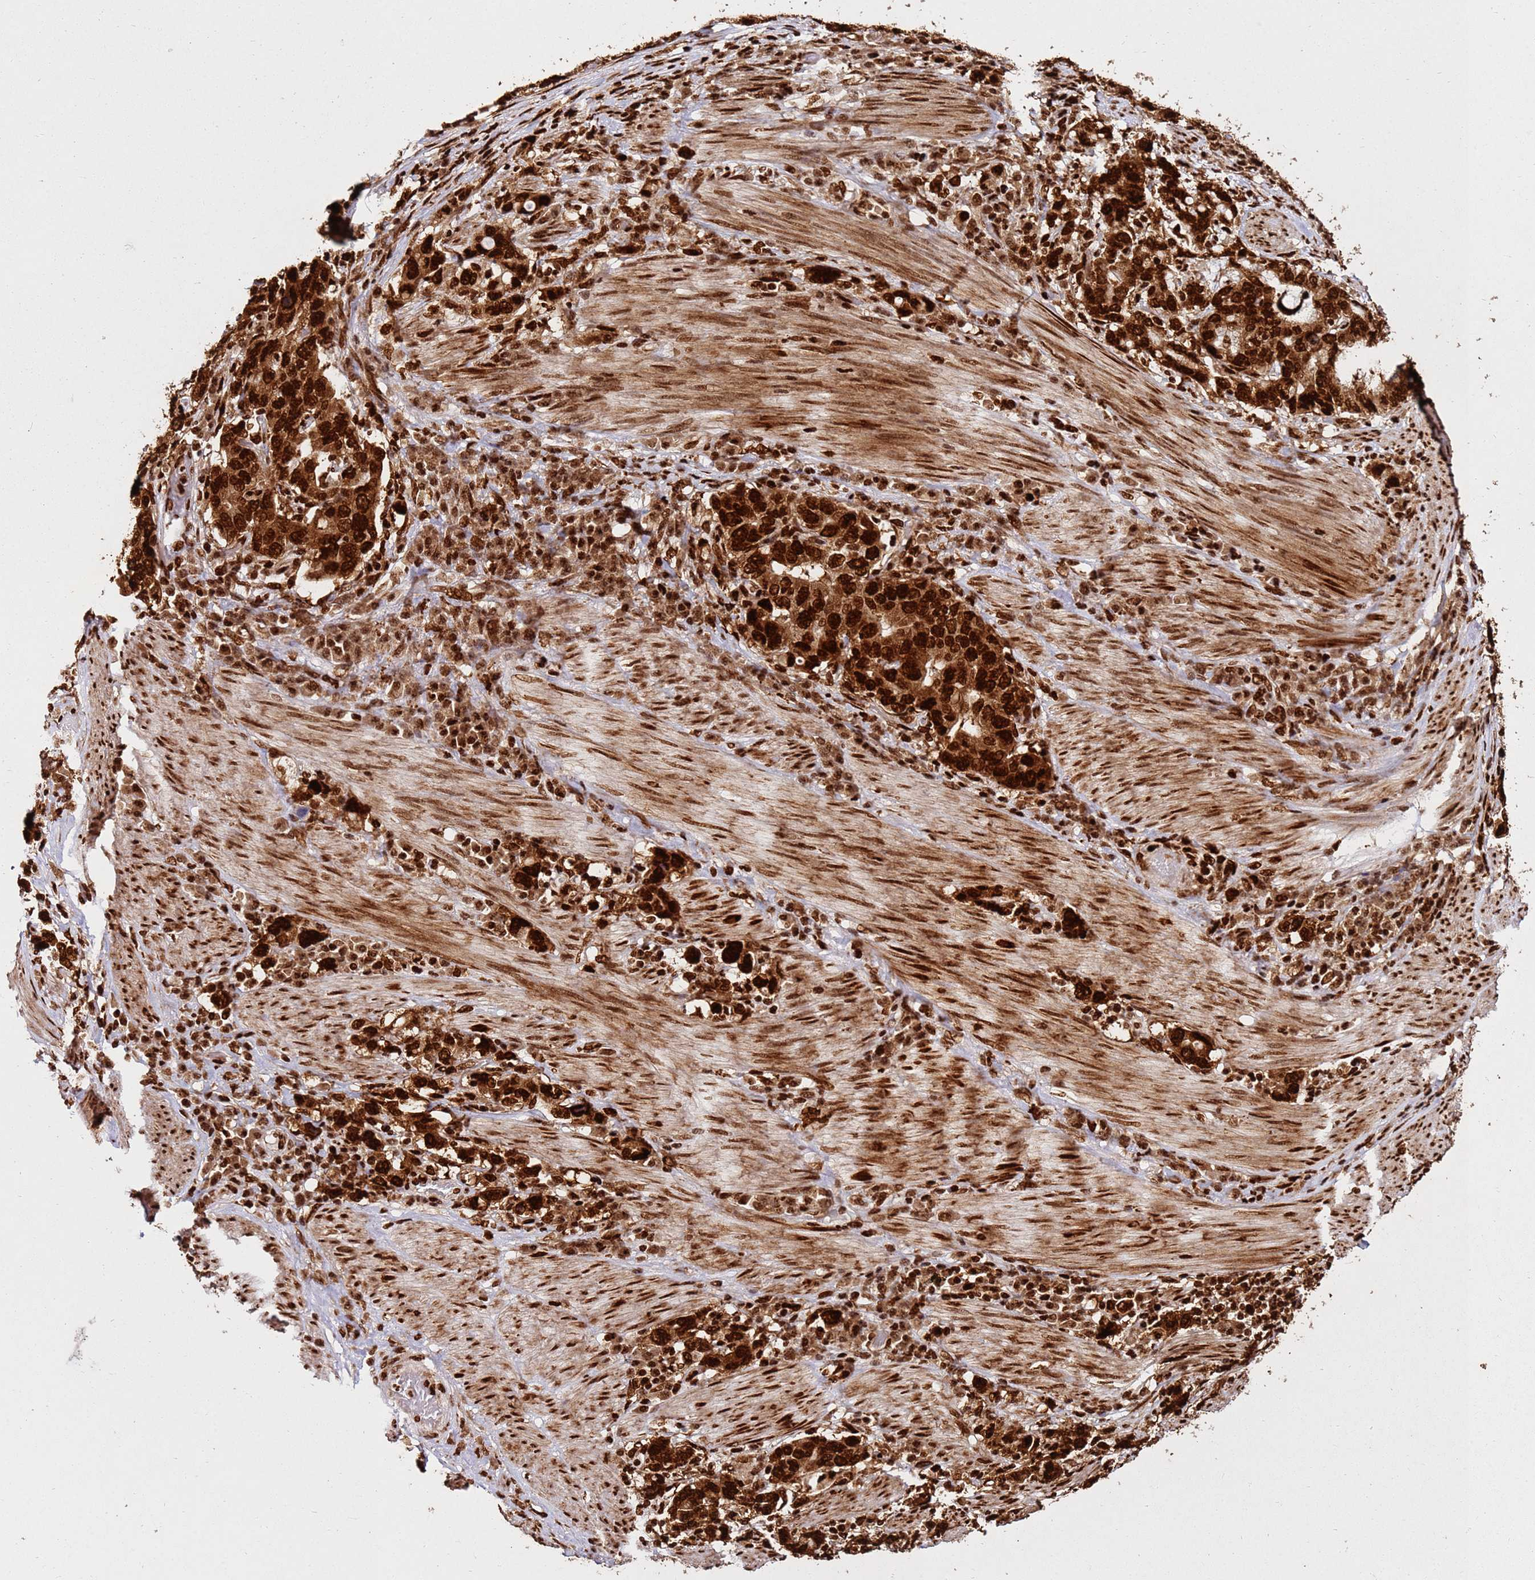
{"staining": {"intensity": "strong", "quantity": ">75%", "location": "cytoplasmic/membranous,nuclear"}, "tissue": "stomach cancer", "cell_type": "Tumor cells", "image_type": "cancer", "snomed": [{"axis": "morphology", "description": "Adenocarcinoma, NOS"}, {"axis": "topography", "description": "Stomach, upper"}, {"axis": "topography", "description": "Stomach"}], "caption": "Immunohistochemistry (IHC) histopathology image of neoplastic tissue: human stomach adenocarcinoma stained using immunohistochemistry reveals high levels of strong protein expression localized specifically in the cytoplasmic/membranous and nuclear of tumor cells, appearing as a cytoplasmic/membranous and nuclear brown color.", "gene": "HNRNPAB", "patient": {"sex": "male", "age": 62}}